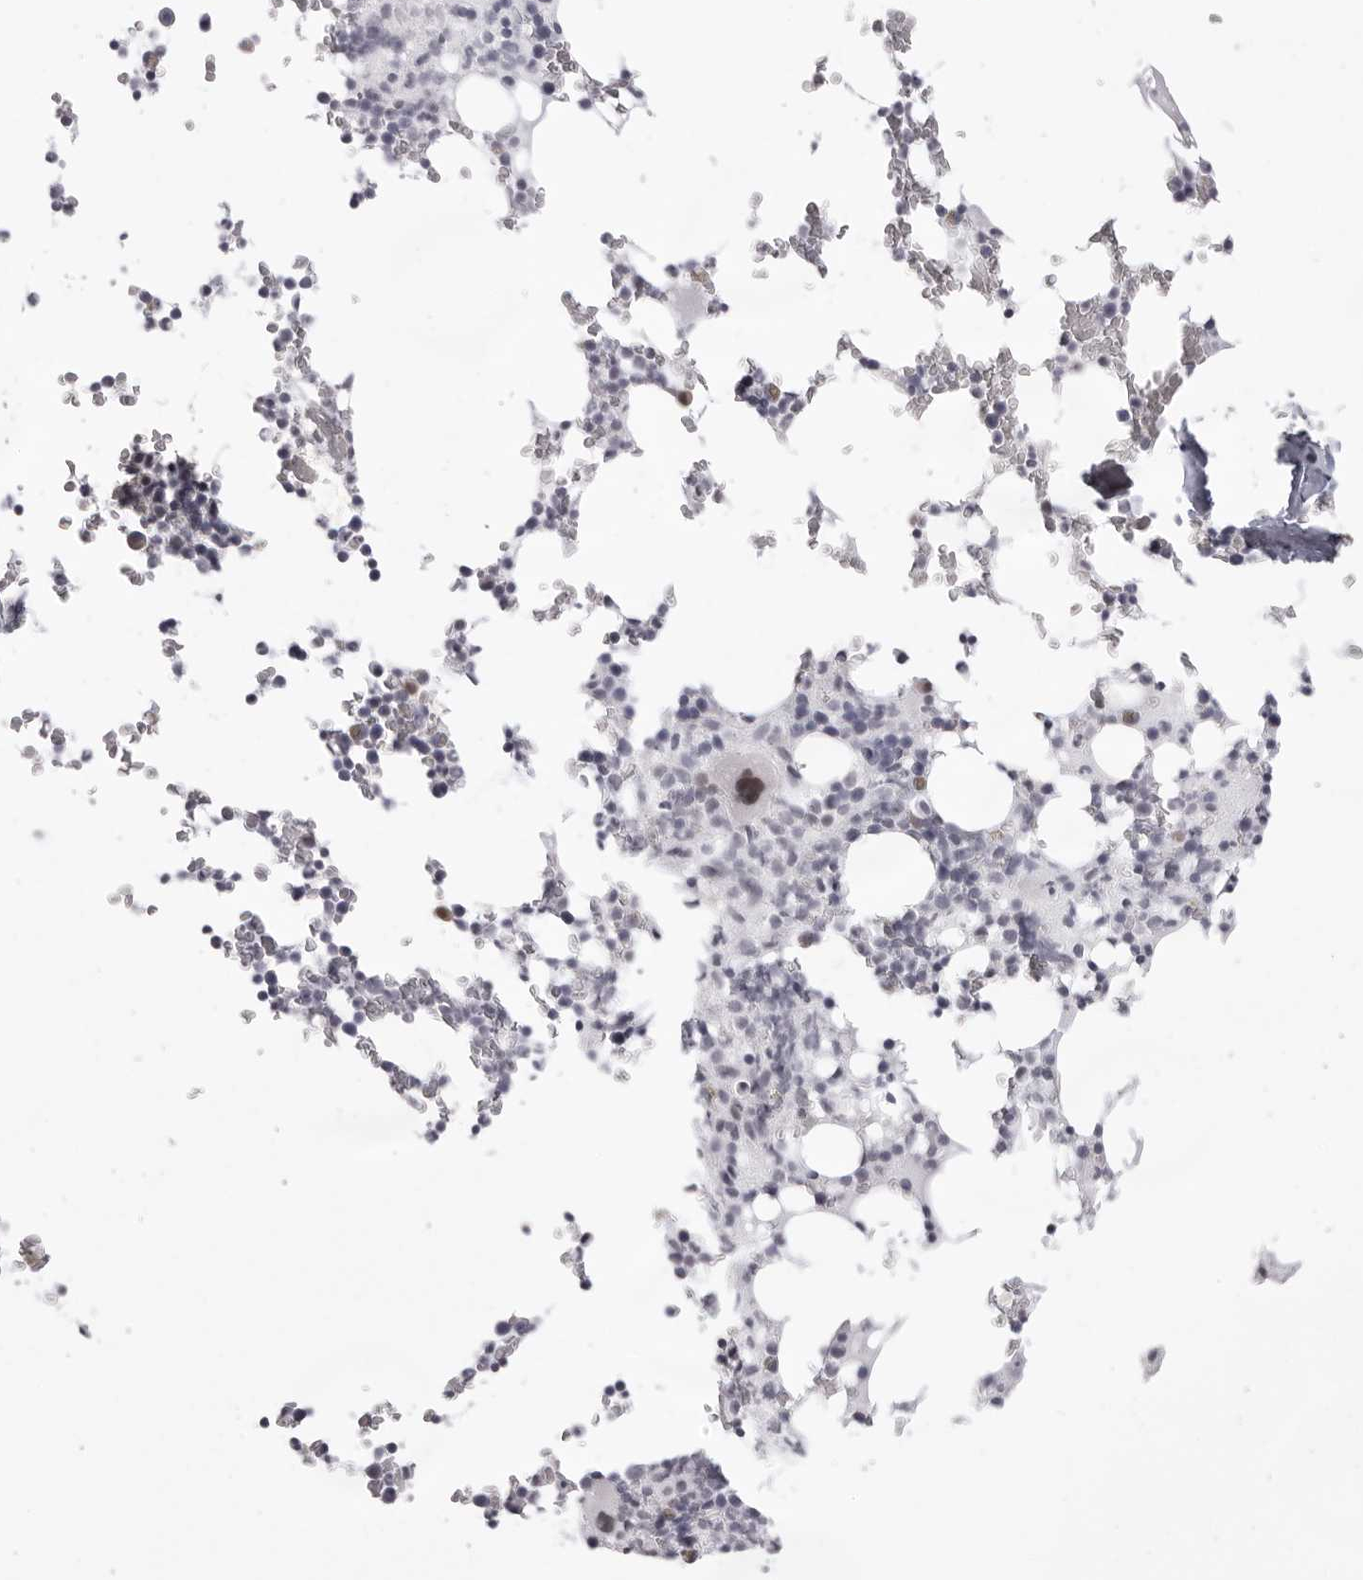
{"staining": {"intensity": "moderate", "quantity": "<25%", "location": "nuclear"}, "tissue": "bone marrow", "cell_type": "Hematopoietic cells", "image_type": "normal", "snomed": [{"axis": "morphology", "description": "Normal tissue, NOS"}, {"axis": "topography", "description": "Bone marrow"}], "caption": "Protein staining by IHC demonstrates moderate nuclear expression in about <25% of hematopoietic cells in unremarkable bone marrow. The staining was performed using DAB (3,3'-diaminobenzidine) to visualize the protein expression in brown, while the nuclei were stained in blue with hematoxylin (Magnification: 20x).", "gene": "MAFK", "patient": {"sex": "male", "age": 58}}